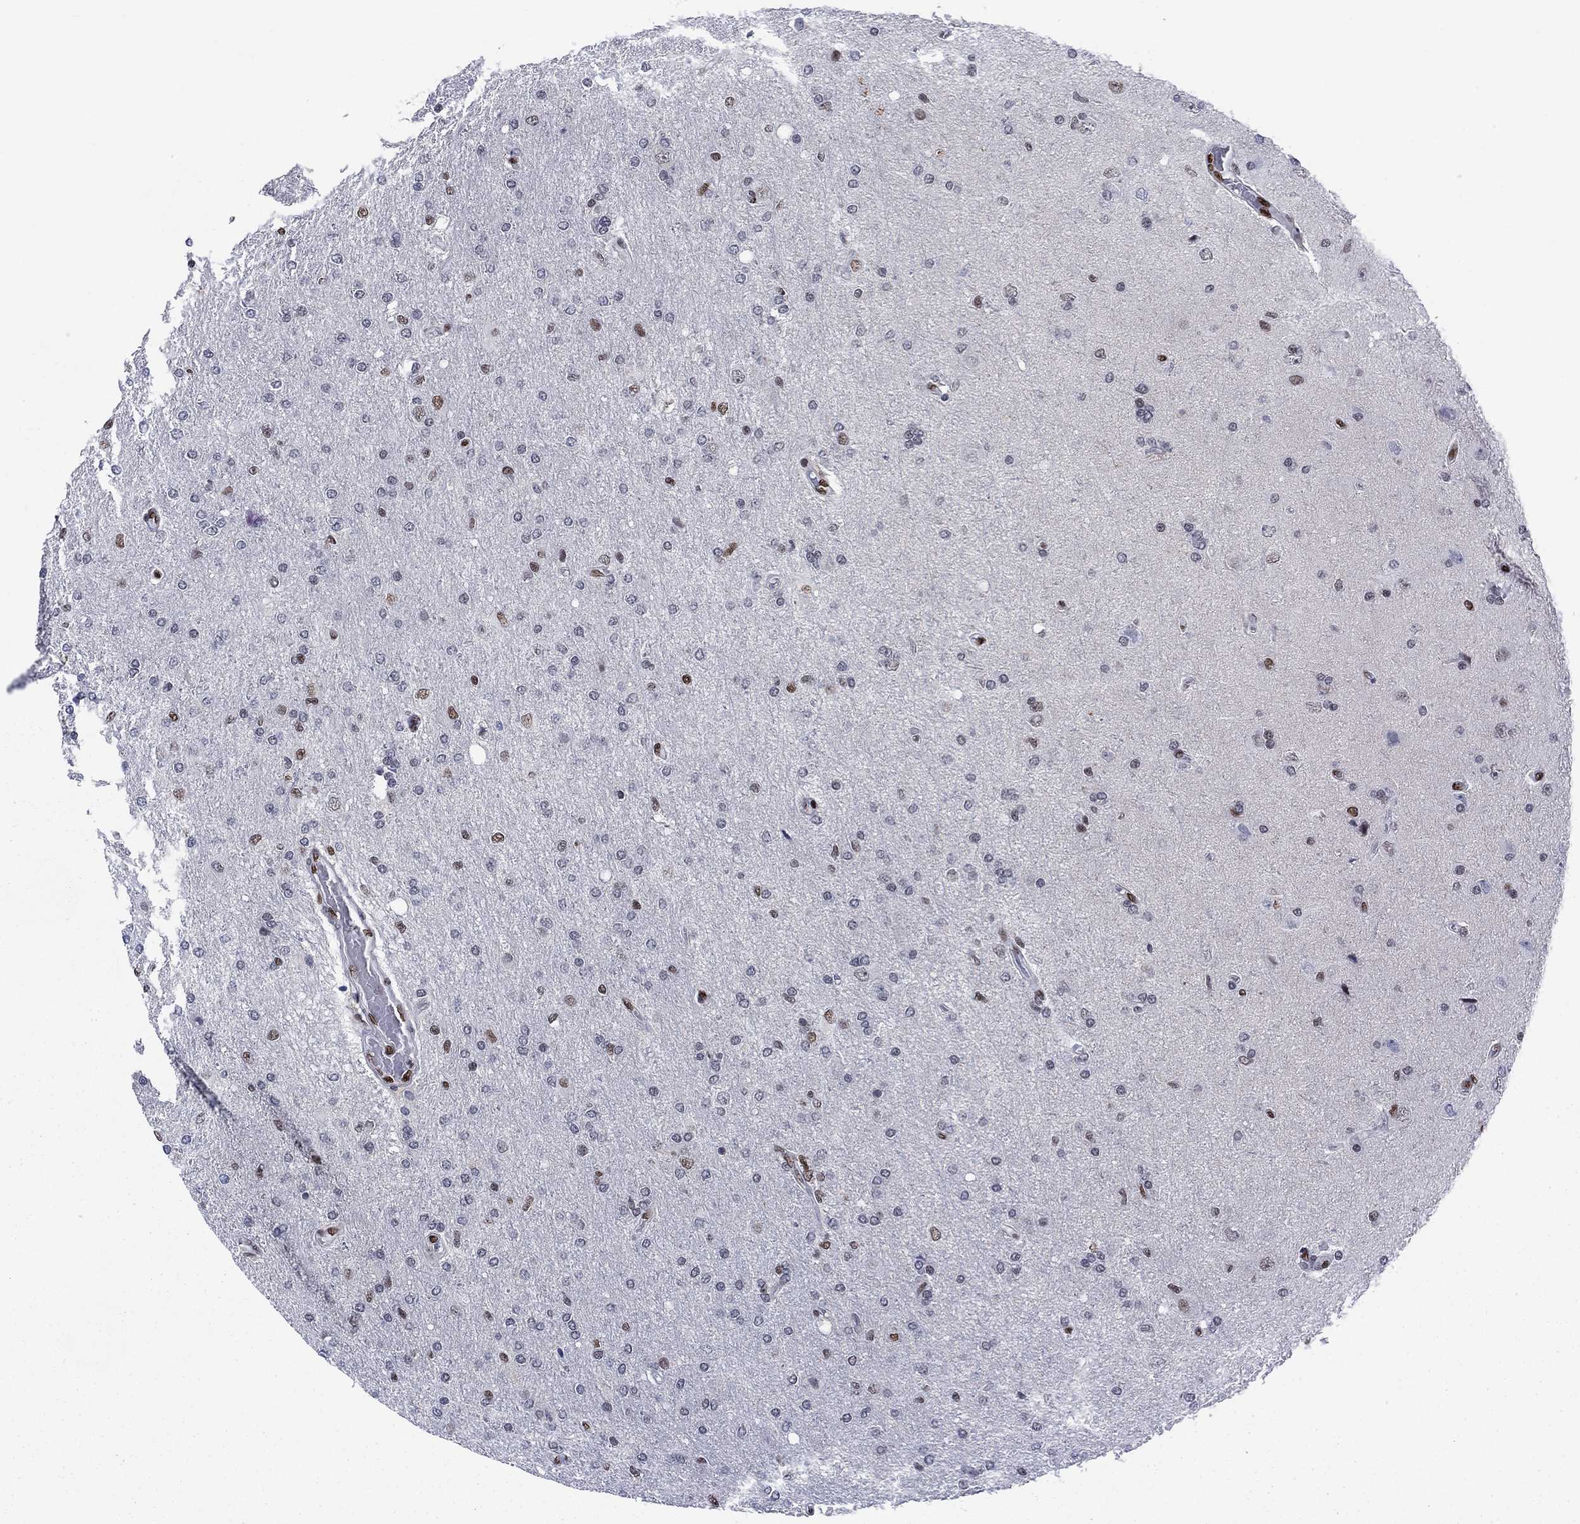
{"staining": {"intensity": "strong", "quantity": "<25%", "location": "nuclear"}, "tissue": "glioma", "cell_type": "Tumor cells", "image_type": "cancer", "snomed": [{"axis": "morphology", "description": "Glioma, malignant, High grade"}, {"axis": "topography", "description": "Cerebral cortex"}], "caption": "The photomicrograph shows immunohistochemical staining of malignant high-grade glioma. There is strong nuclear staining is appreciated in approximately <25% of tumor cells. (IHC, brightfield microscopy, high magnification).", "gene": "RPRD1B", "patient": {"sex": "male", "age": 70}}